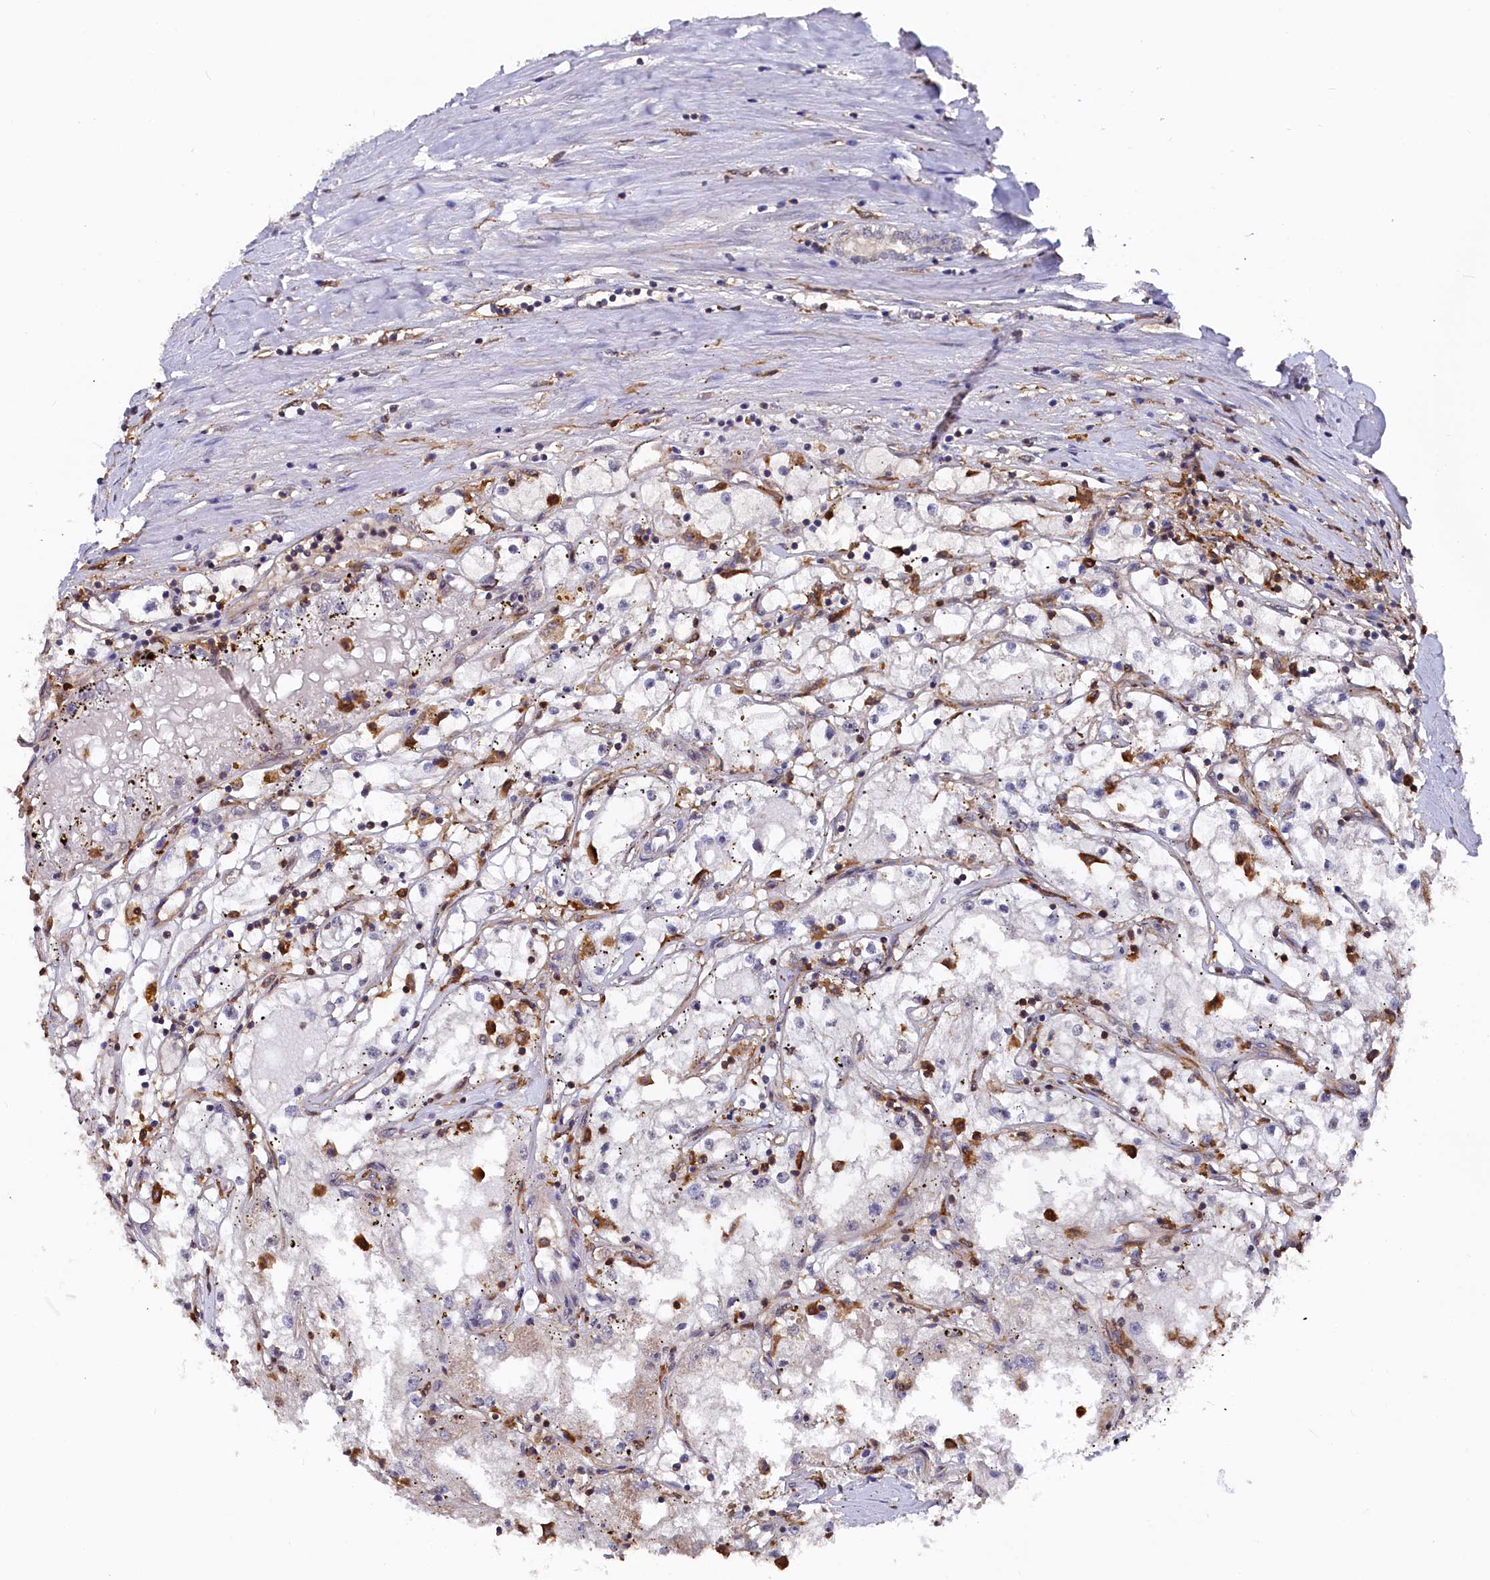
{"staining": {"intensity": "negative", "quantity": "none", "location": "none"}, "tissue": "renal cancer", "cell_type": "Tumor cells", "image_type": "cancer", "snomed": [{"axis": "morphology", "description": "Adenocarcinoma, NOS"}, {"axis": "topography", "description": "Kidney"}], "caption": "The image demonstrates no staining of tumor cells in renal cancer (adenocarcinoma).", "gene": "PLEKHO2", "patient": {"sex": "male", "age": 56}}